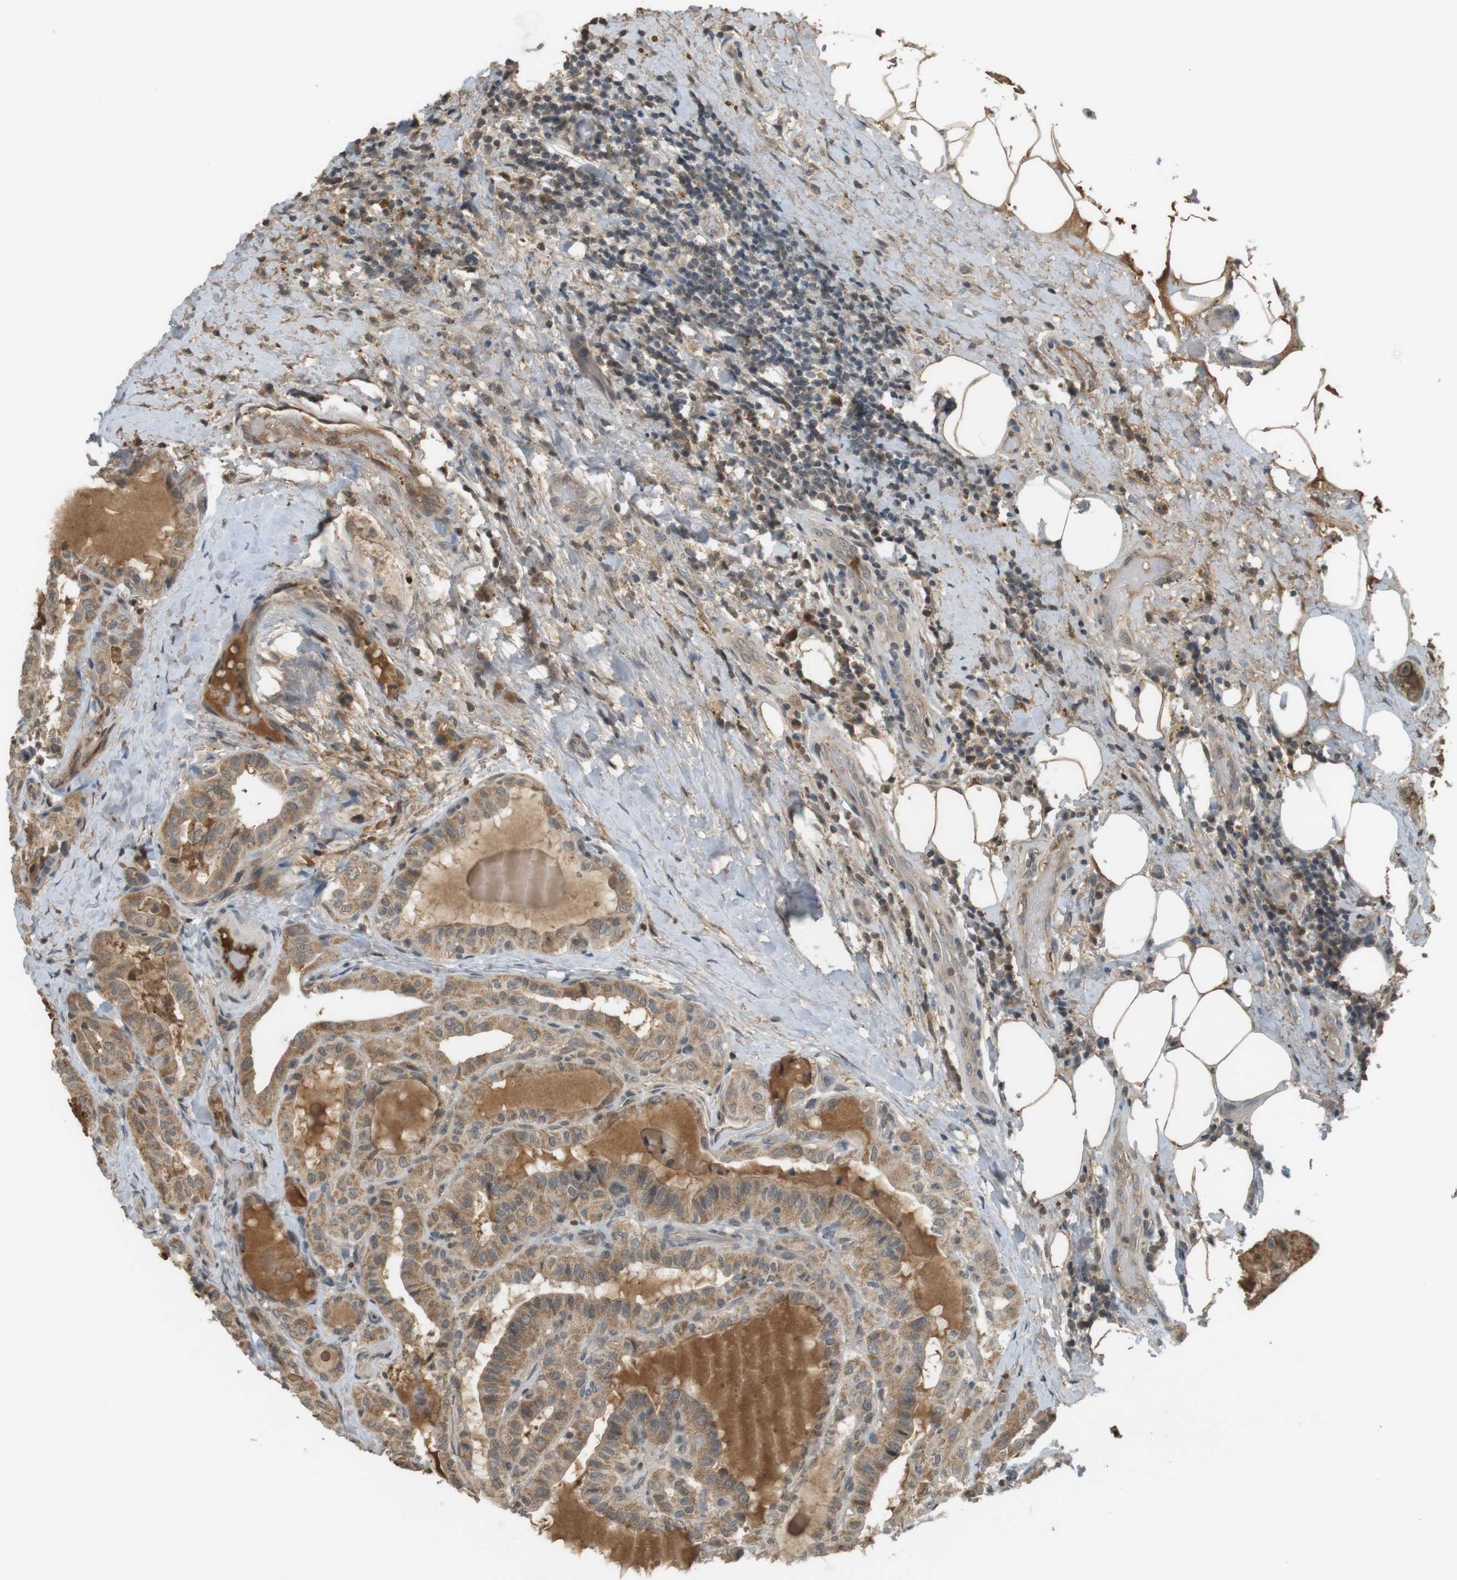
{"staining": {"intensity": "moderate", "quantity": ">75%", "location": "cytoplasmic/membranous"}, "tissue": "thyroid cancer", "cell_type": "Tumor cells", "image_type": "cancer", "snomed": [{"axis": "morphology", "description": "Papillary adenocarcinoma, NOS"}, {"axis": "topography", "description": "Thyroid gland"}], "caption": "The immunohistochemical stain labels moderate cytoplasmic/membranous staining in tumor cells of thyroid cancer tissue. Ihc stains the protein of interest in brown and the nuclei are stained blue.", "gene": "SRR", "patient": {"sex": "male", "age": 77}}